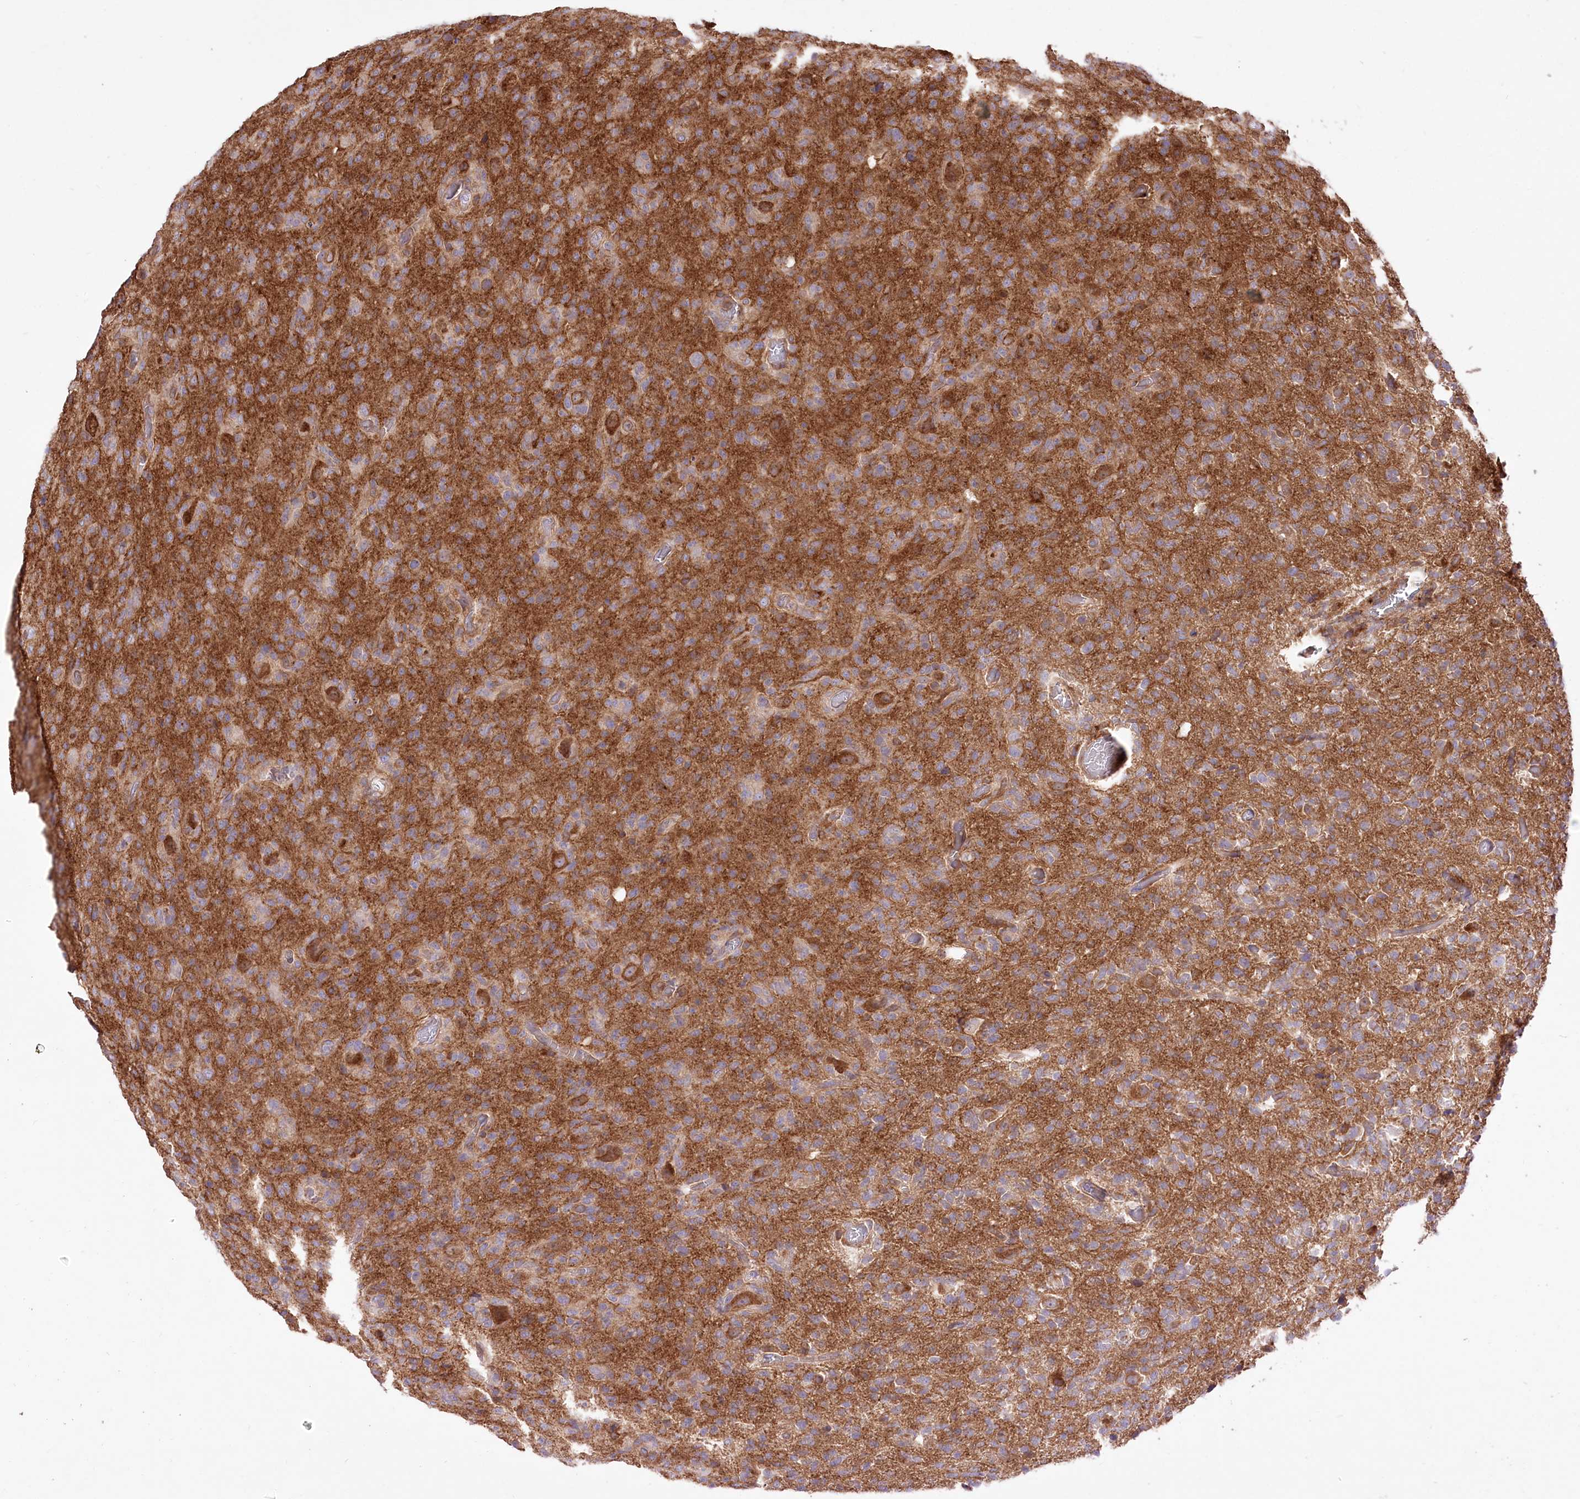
{"staining": {"intensity": "moderate", "quantity": "<25%", "location": "cytoplasmic/membranous"}, "tissue": "glioma", "cell_type": "Tumor cells", "image_type": "cancer", "snomed": [{"axis": "morphology", "description": "Glioma, malignant, High grade"}, {"axis": "topography", "description": "Brain"}], "caption": "Immunohistochemical staining of human high-grade glioma (malignant) demonstrates moderate cytoplasmic/membranous protein positivity in approximately <25% of tumor cells. The staining is performed using DAB brown chromogen to label protein expression. The nuclei are counter-stained blue using hematoxylin.", "gene": "XYLB", "patient": {"sex": "female", "age": 57}}